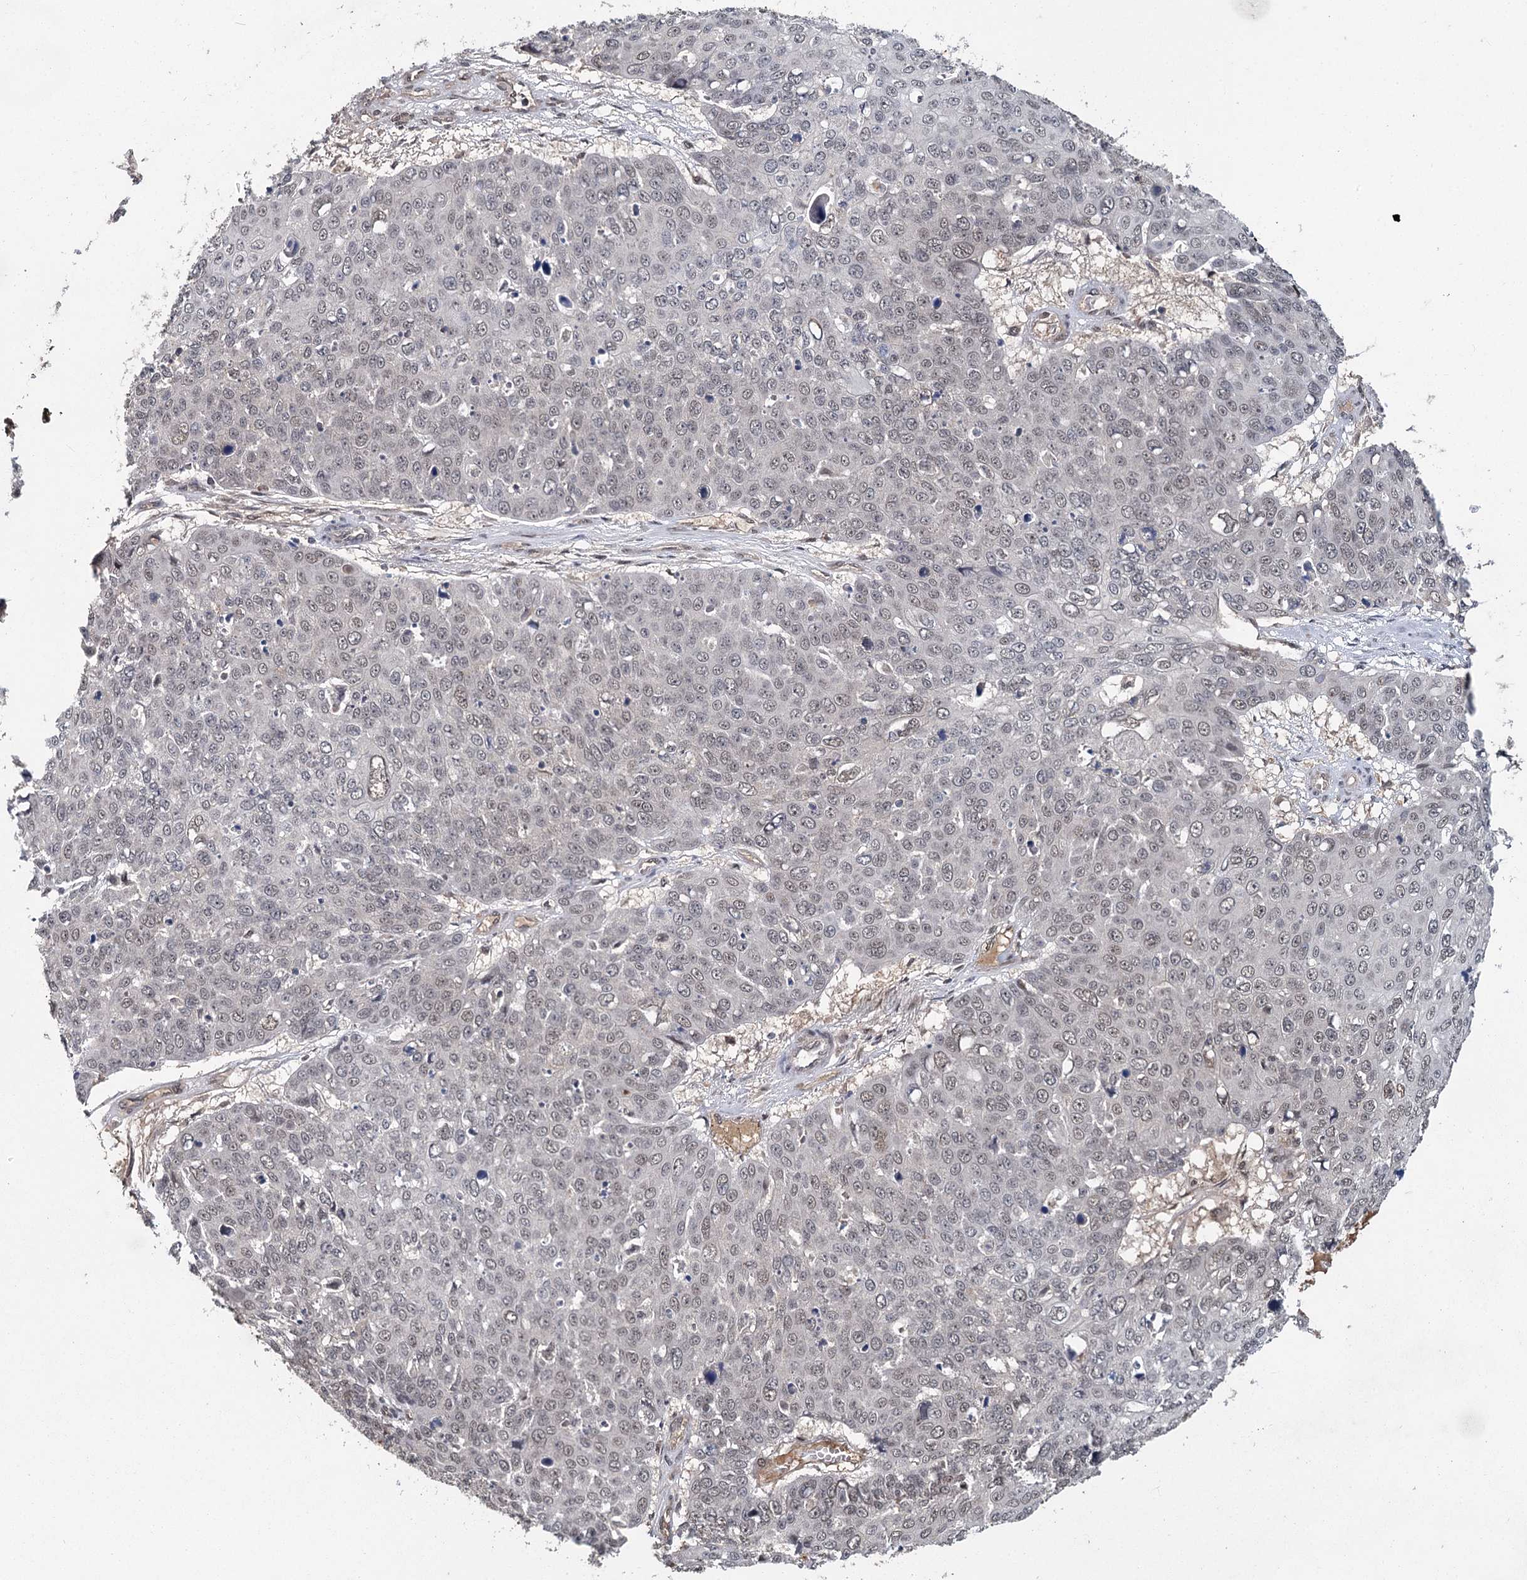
{"staining": {"intensity": "weak", "quantity": "25%-75%", "location": "nuclear"}, "tissue": "skin cancer", "cell_type": "Tumor cells", "image_type": "cancer", "snomed": [{"axis": "morphology", "description": "Squamous cell carcinoma, NOS"}, {"axis": "topography", "description": "Skin"}], "caption": "Protein analysis of skin squamous cell carcinoma tissue demonstrates weak nuclear staining in about 25%-75% of tumor cells.", "gene": "MYG1", "patient": {"sex": "male", "age": 71}}